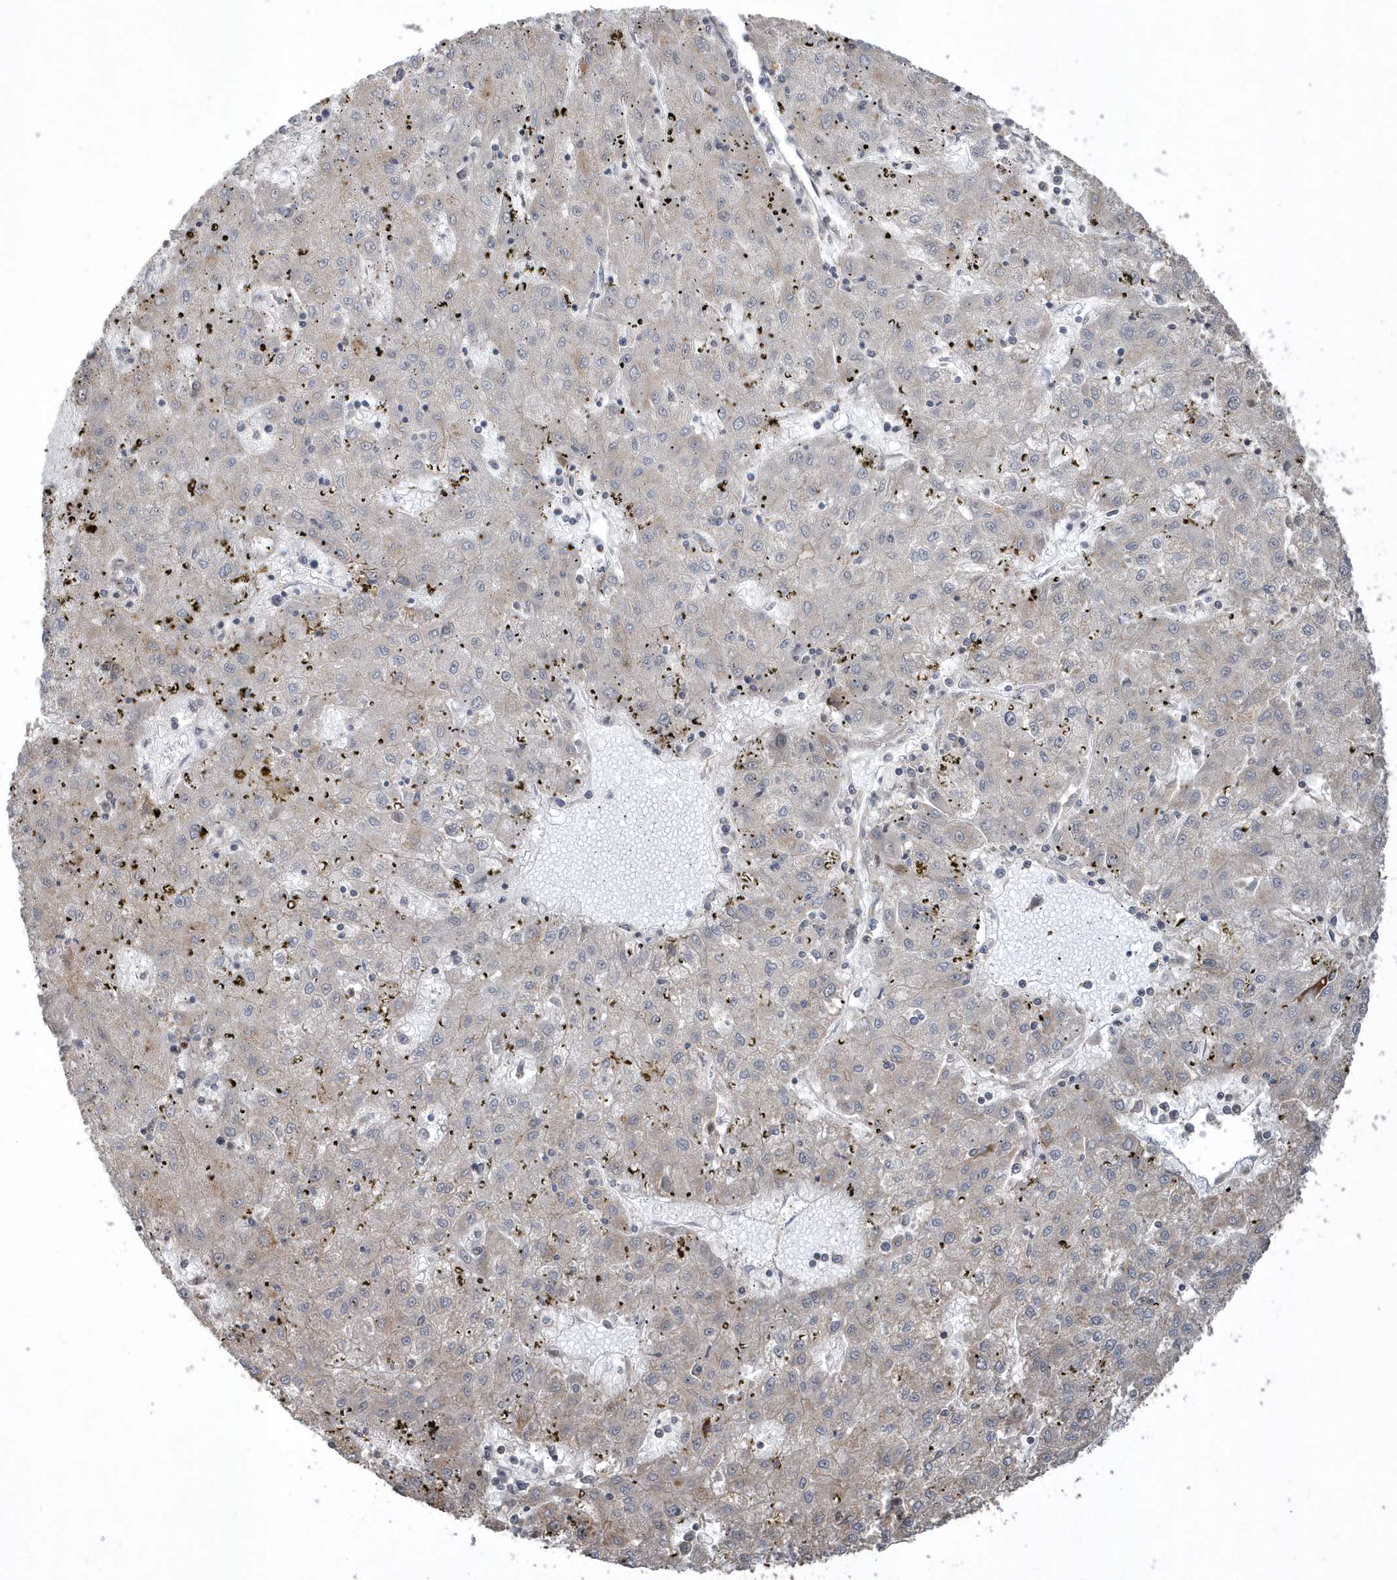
{"staining": {"intensity": "weak", "quantity": "<25%", "location": "cytoplasmic/membranous"}, "tissue": "liver cancer", "cell_type": "Tumor cells", "image_type": "cancer", "snomed": [{"axis": "morphology", "description": "Carcinoma, Hepatocellular, NOS"}, {"axis": "topography", "description": "Liver"}], "caption": "Immunohistochemical staining of human liver cancer shows no significant expression in tumor cells.", "gene": "SENP8", "patient": {"sex": "male", "age": 72}}